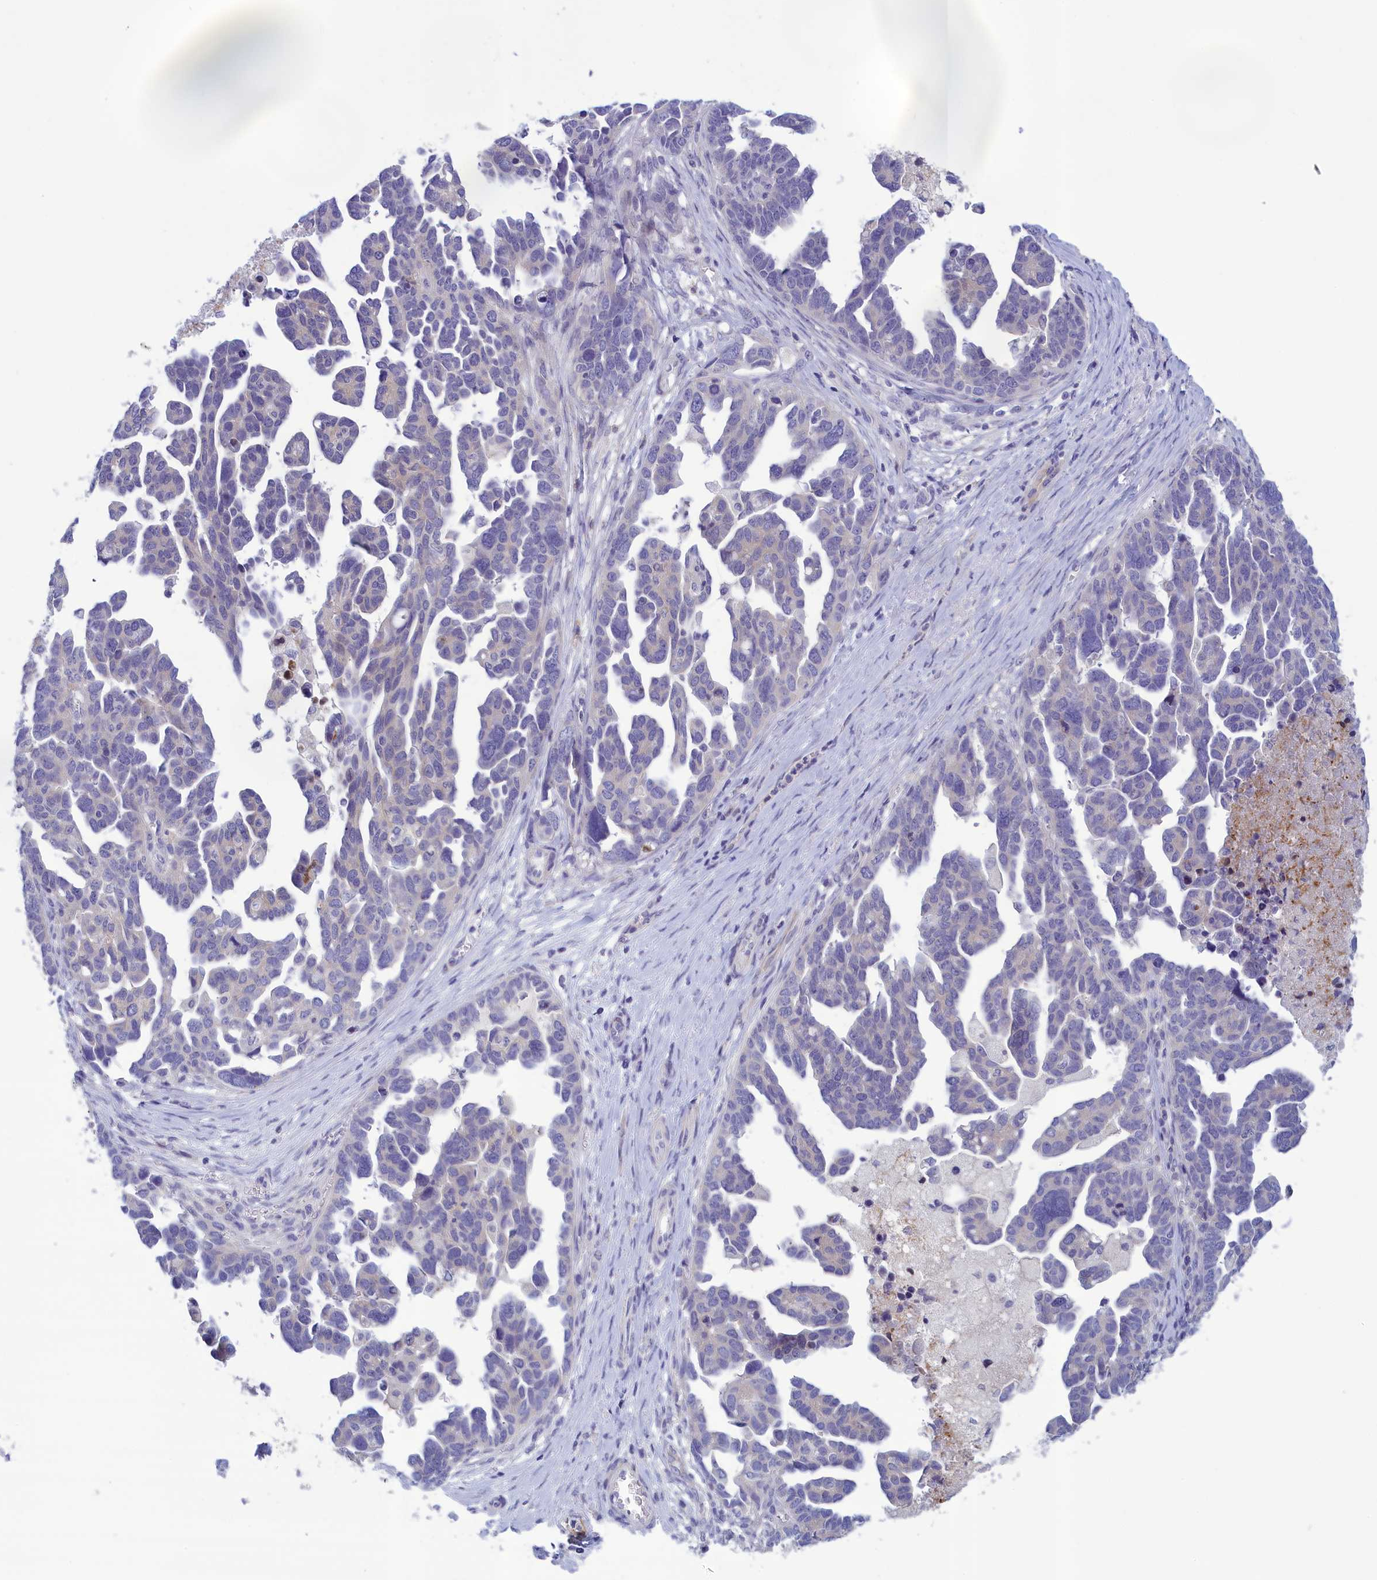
{"staining": {"intensity": "negative", "quantity": "none", "location": "none"}, "tissue": "ovarian cancer", "cell_type": "Tumor cells", "image_type": "cancer", "snomed": [{"axis": "morphology", "description": "Cystadenocarcinoma, serous, NOS"}, {"axis": "topography", "description": "Ovary"}], "caption": "High magnification brightfield microscopy of serous cystadenocarcinoma (ovarian) stained with DAB (3,3'-diaminobenzidine) (brown) and counterstained with hematoxylin (blue): tumor cells show no significant staining. (Brightfield microscopy of DAB immunohistochemistry at high magnification).", "gene": "CORO2A", "patient": {"sex": "female", "age": 54}}